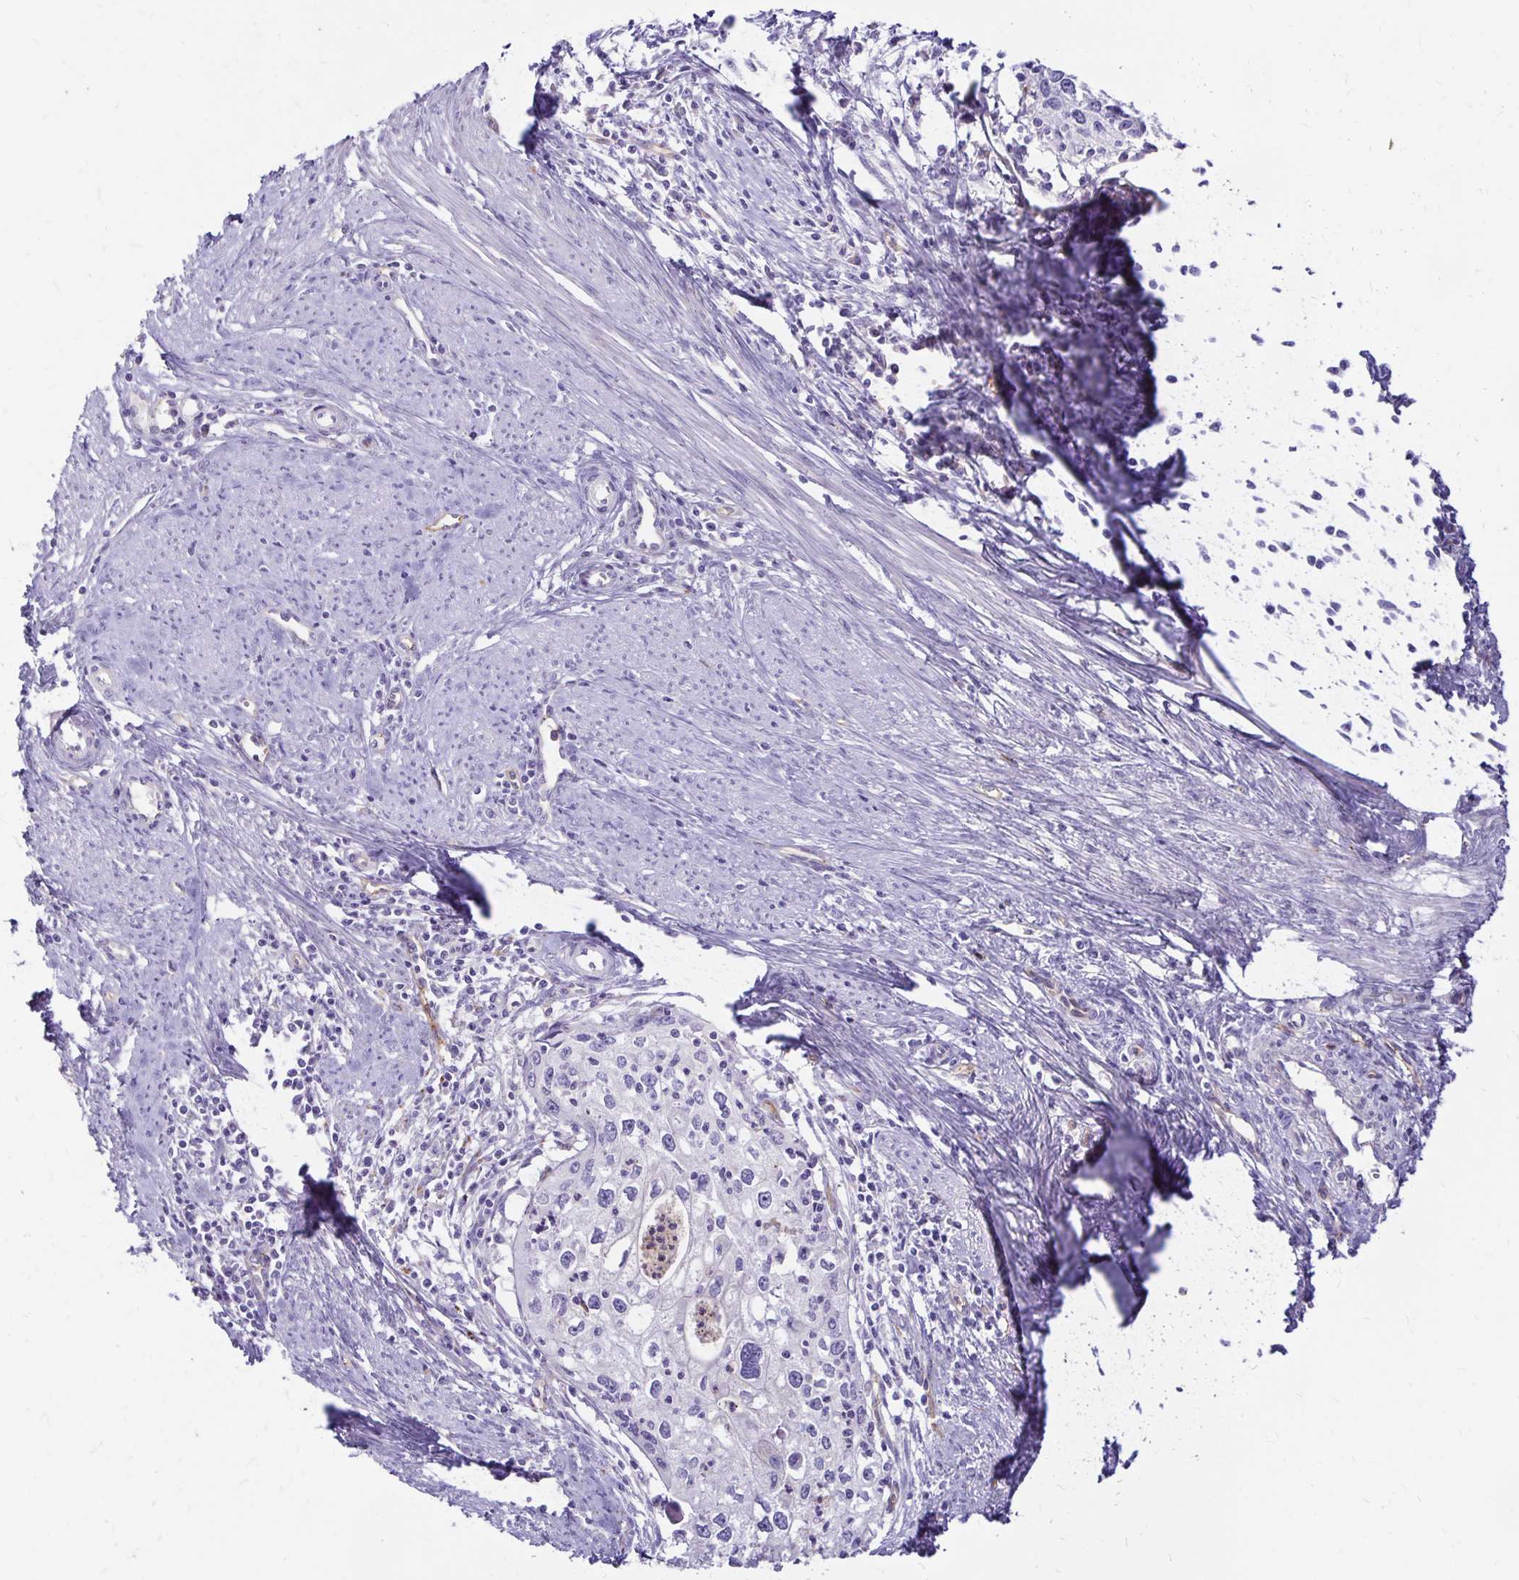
{"staining": {"intensity": "negative", "quantity": "none", "location": "none"}, "tissue": "cervical cancer", "cell_type": "Tumor cells", "image_type": "cancer", "snomed": [{"axis": "morphology", "description": "Squamous cell carcinoma, NOS"}, {"axis": "topography", "description": "Cervix"}], "caption": "Human cervical cancer stained for a protein using immunohistochemistry reveals no expression in tumor cells.", "gene": "TTYH1", "patient": {"sex": "female", "age": 40}}